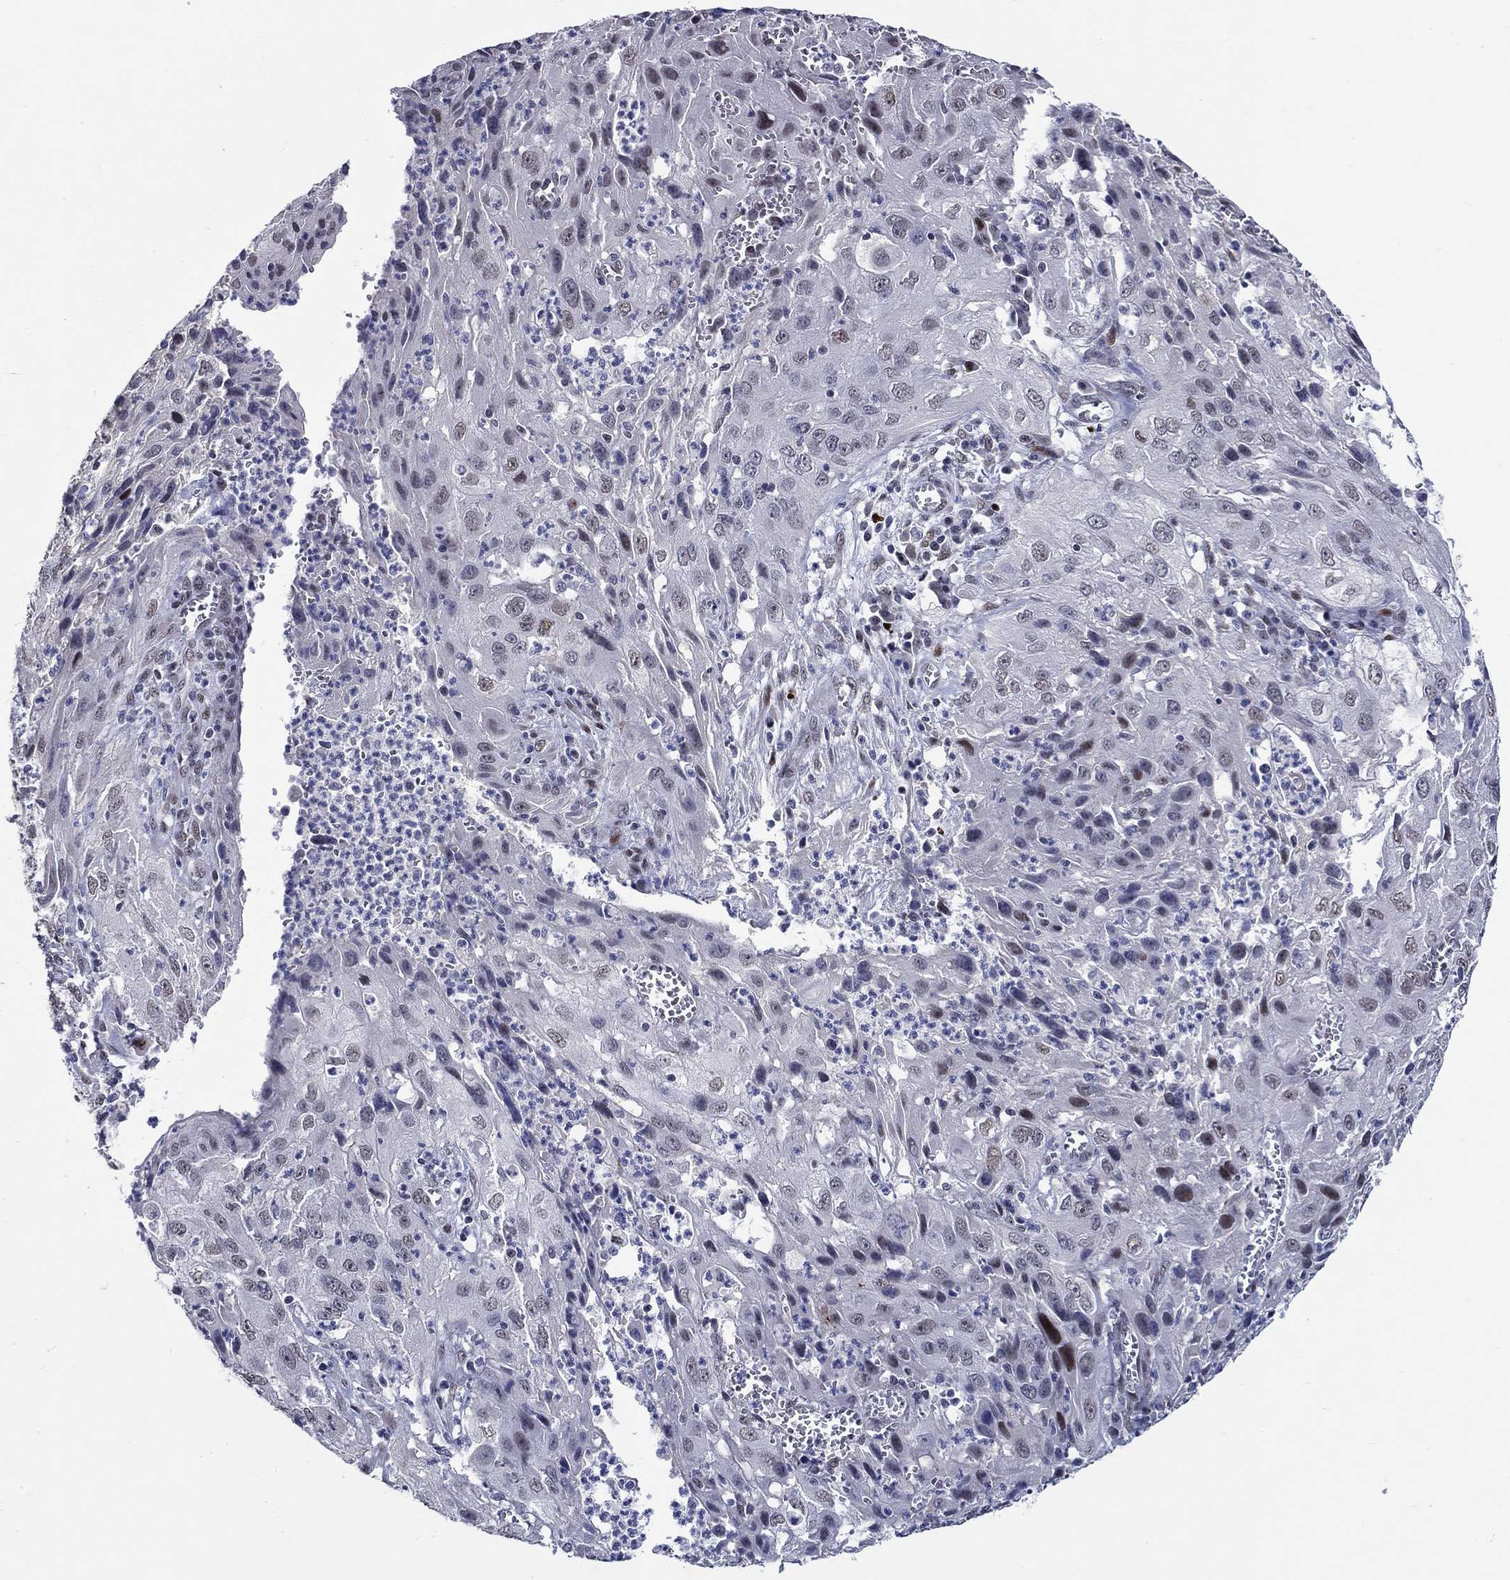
{"staining": {"intensity": "moderate", "quantity": "<25%", "location": "nuclear"}, "tissue": "cervical cancer", "cell_type": "Tumor cells", "image_type": "cancer", "snomed": [{"axis": "morphology", "description": "Squamous cell carcinoma, NOS"}, {"axis": "topography", "description": "Cervix"}], "caption": "A histopathology image showing moderate nuclear staining in about <25% of tumor cells in cervical cancer, as visualized by brown immunohistochemical staining.", "gene": "GATA2", "patient": {"sex": "female", "age": 32}}